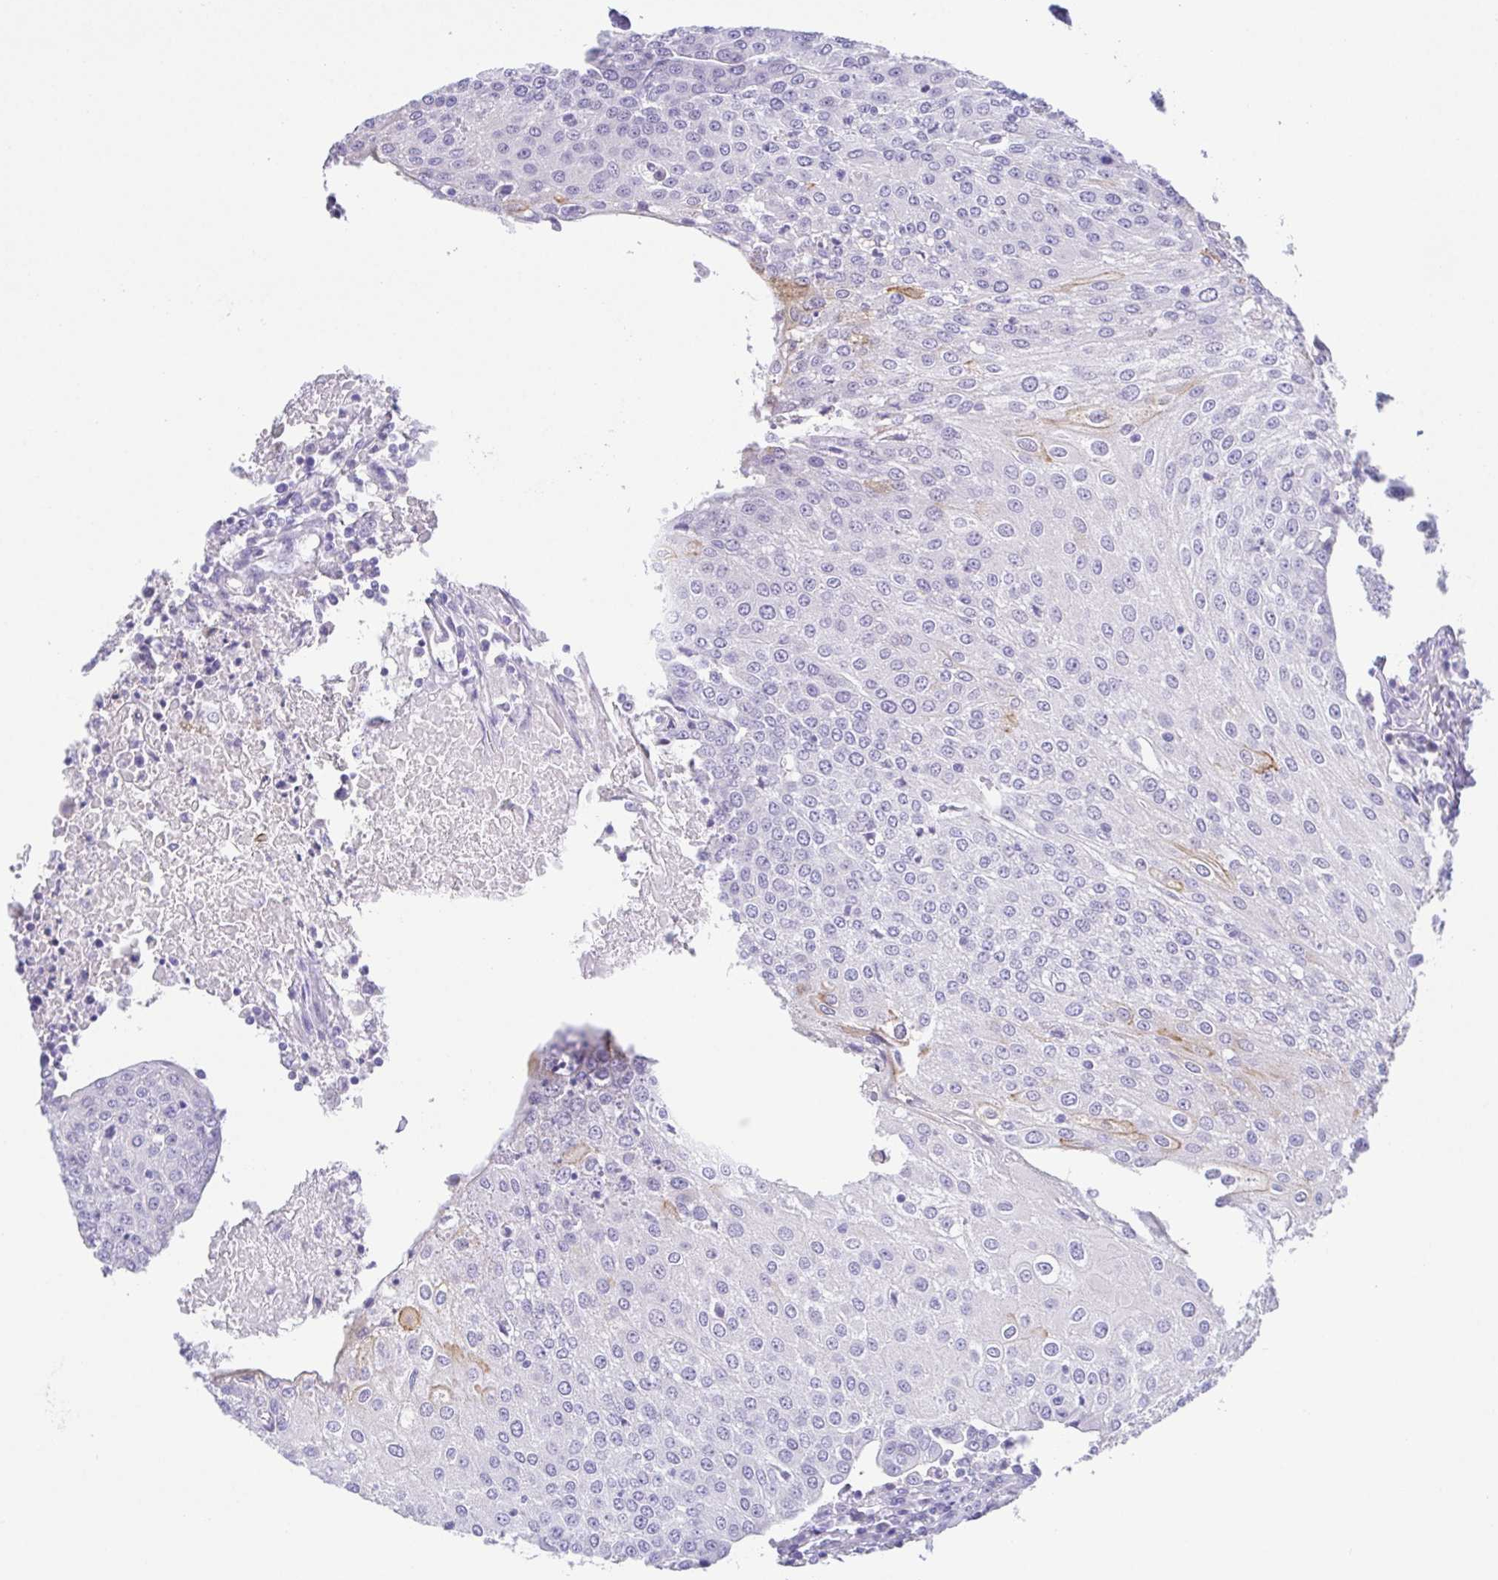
{"staining": {"intensity": "negative", "quantity": "none", "location": "none"}, "tissue": "urothelial cancer", "cell_type": "Tumor cells", "image_type": "cancer", "snomed": [{"axis": "morphology", "description": "Urothelial carcinoma, High grade"}, {"axis": "topography", "description": "Urinary bladder"}], "caption": "The image exhibits no significant positivity in tumor cells of urothelial cancer.", "gene": "HAPLN2", "patient": {"sex": "female", "age": 85}}